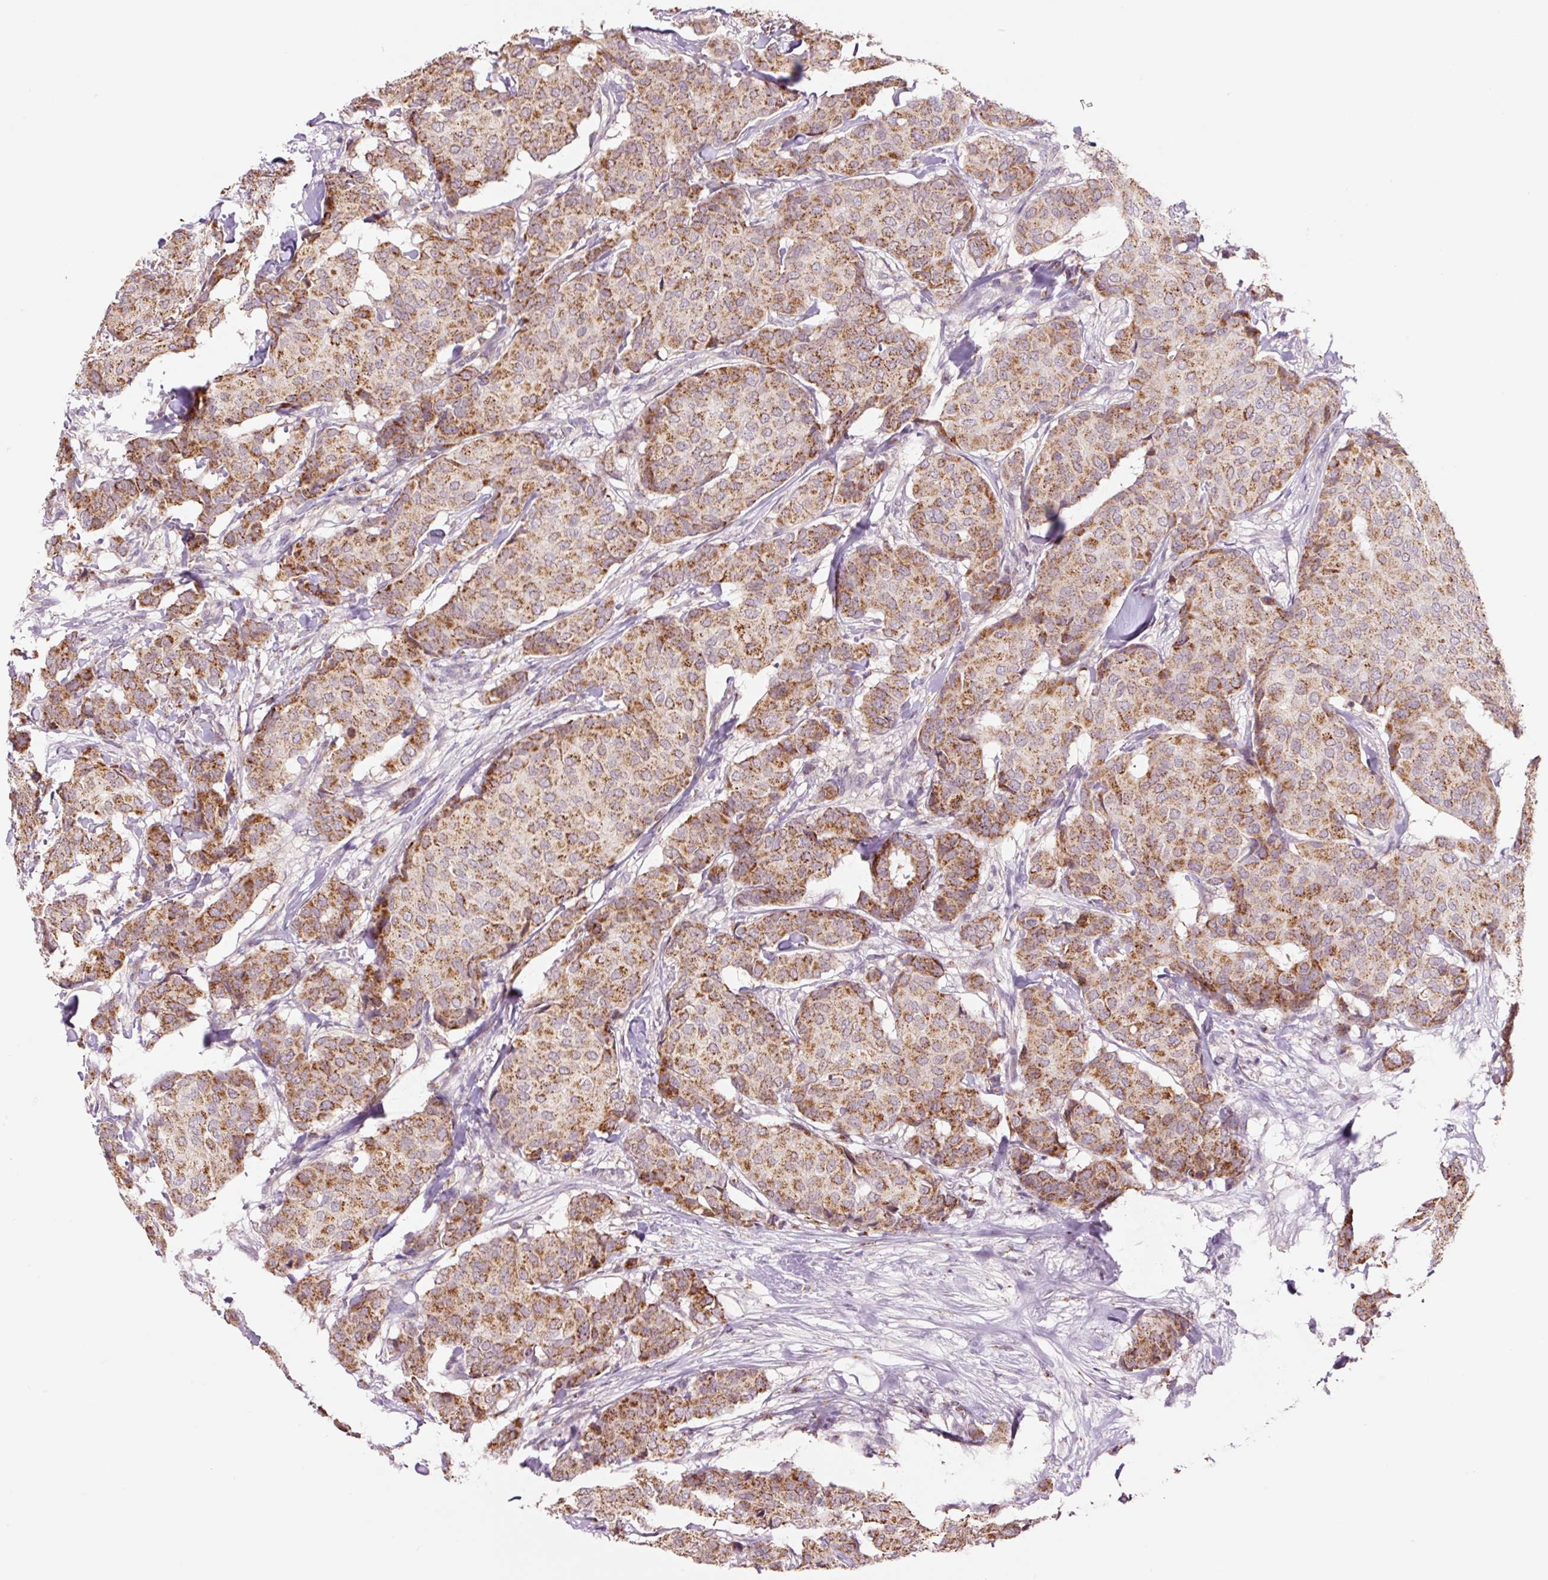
{"staining": {"intensity": "moderate", "quantity": "25%-75%", "location": "cytoplasmic/membranous"}, "tissue": "breast cancer", "cell_type": "Tumor cells", "image_type": "cancer", "snomed": [{"axis": "morphology", "description": "Duct carcinoma"}, {"axis": "topography", "description": "Breast"}], "caption": "Breast cancer (intraductal carcinoma) was stained to show a protein in brown. There is medium levels of moderate cytoplasmic/membranous expression in about 25%-75% of tumor cells.", "gene": "PCK2", "patient": {"sex": "female", "age": 75}}